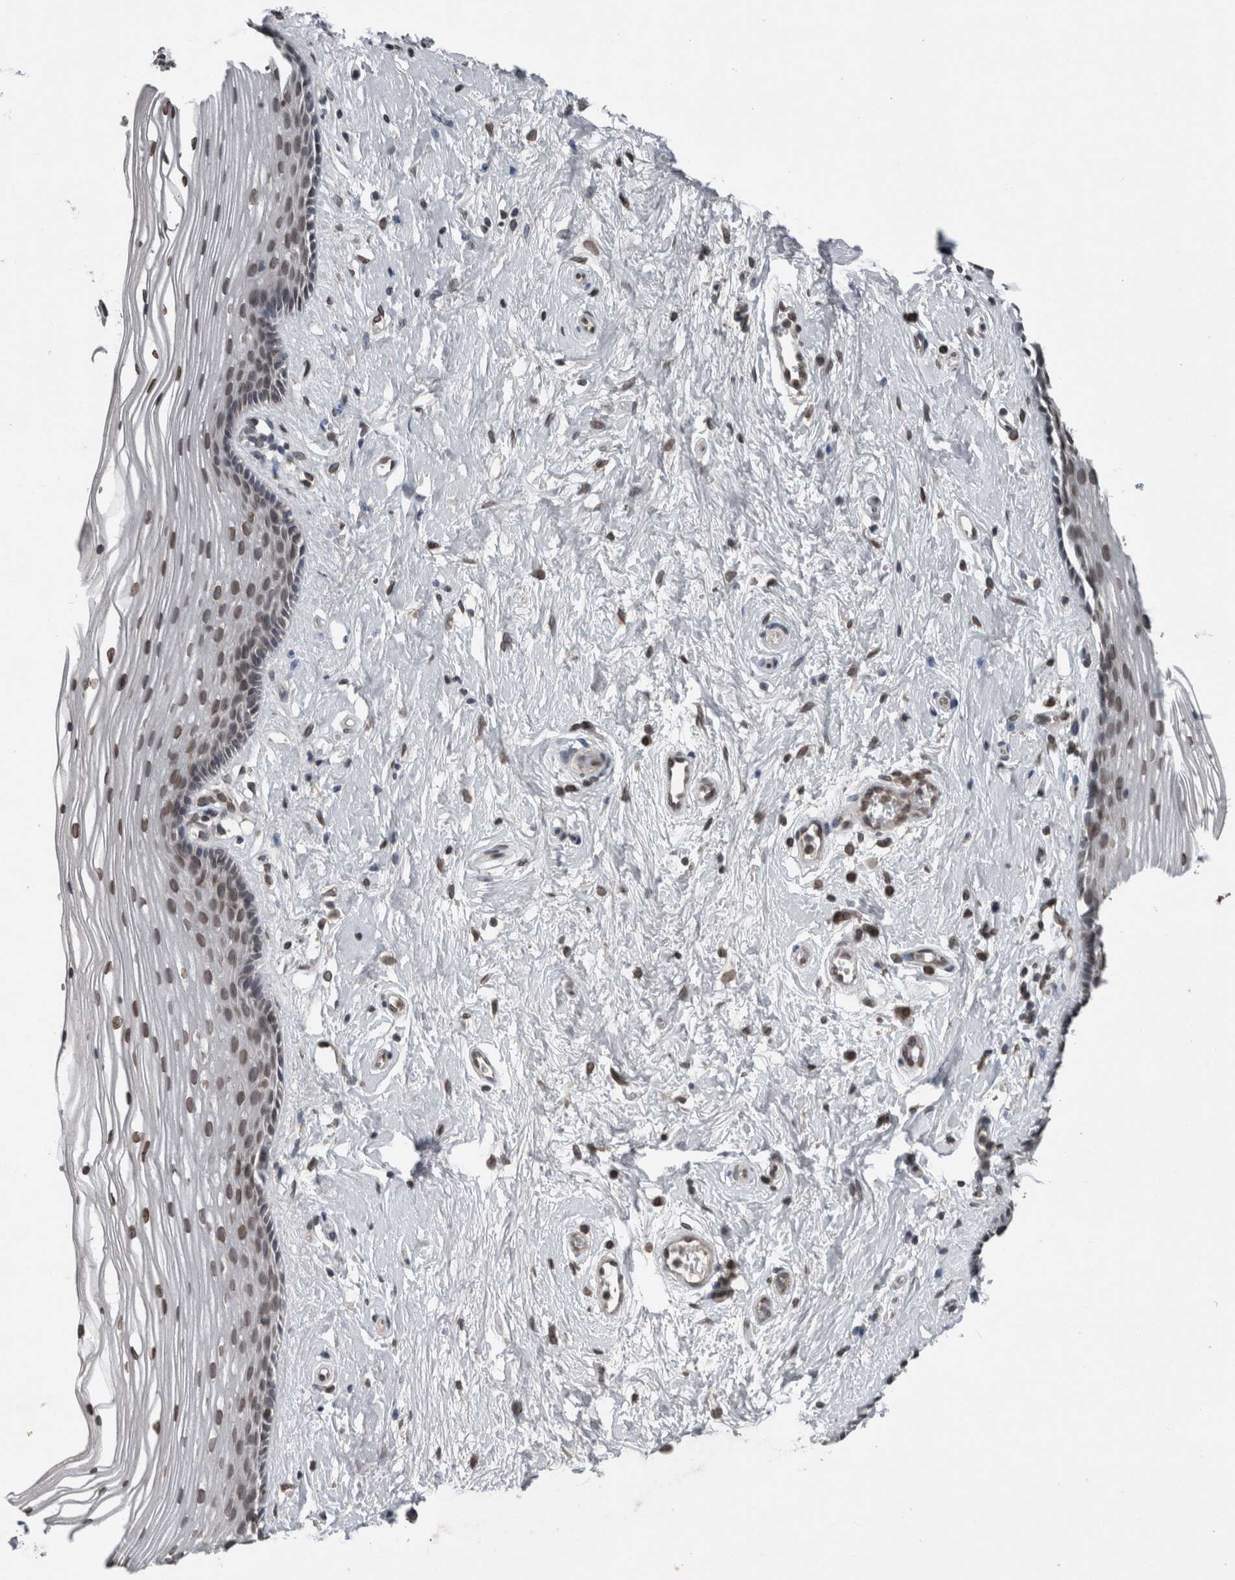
{"staining": {"intensity": "moderate", "quantity": ">75%", "location": "cytoplasmic/membranous,nuclear"}, "tissue": "vagina", "cell_type": "Squamous epithelial cells", "image_type": "normal", "snomed": [{"axis": "morphology", "description": "Normal tissue, NOS"}, {"axis": "topography", "description": "Vagina"}], "caption": "Squamous epithelial cells display moderate cytoplasmic/membranous,nuclear expression in approximately >75% of cells in benign vagina. Using DAB (3,3'-diaminobenzidine) (brown) and hematoxylin (blue) stains, captured at high magnification using brightfield microscopy.", "gene": "RANBP2", "patient": {"sex": "female", "age": 46}}